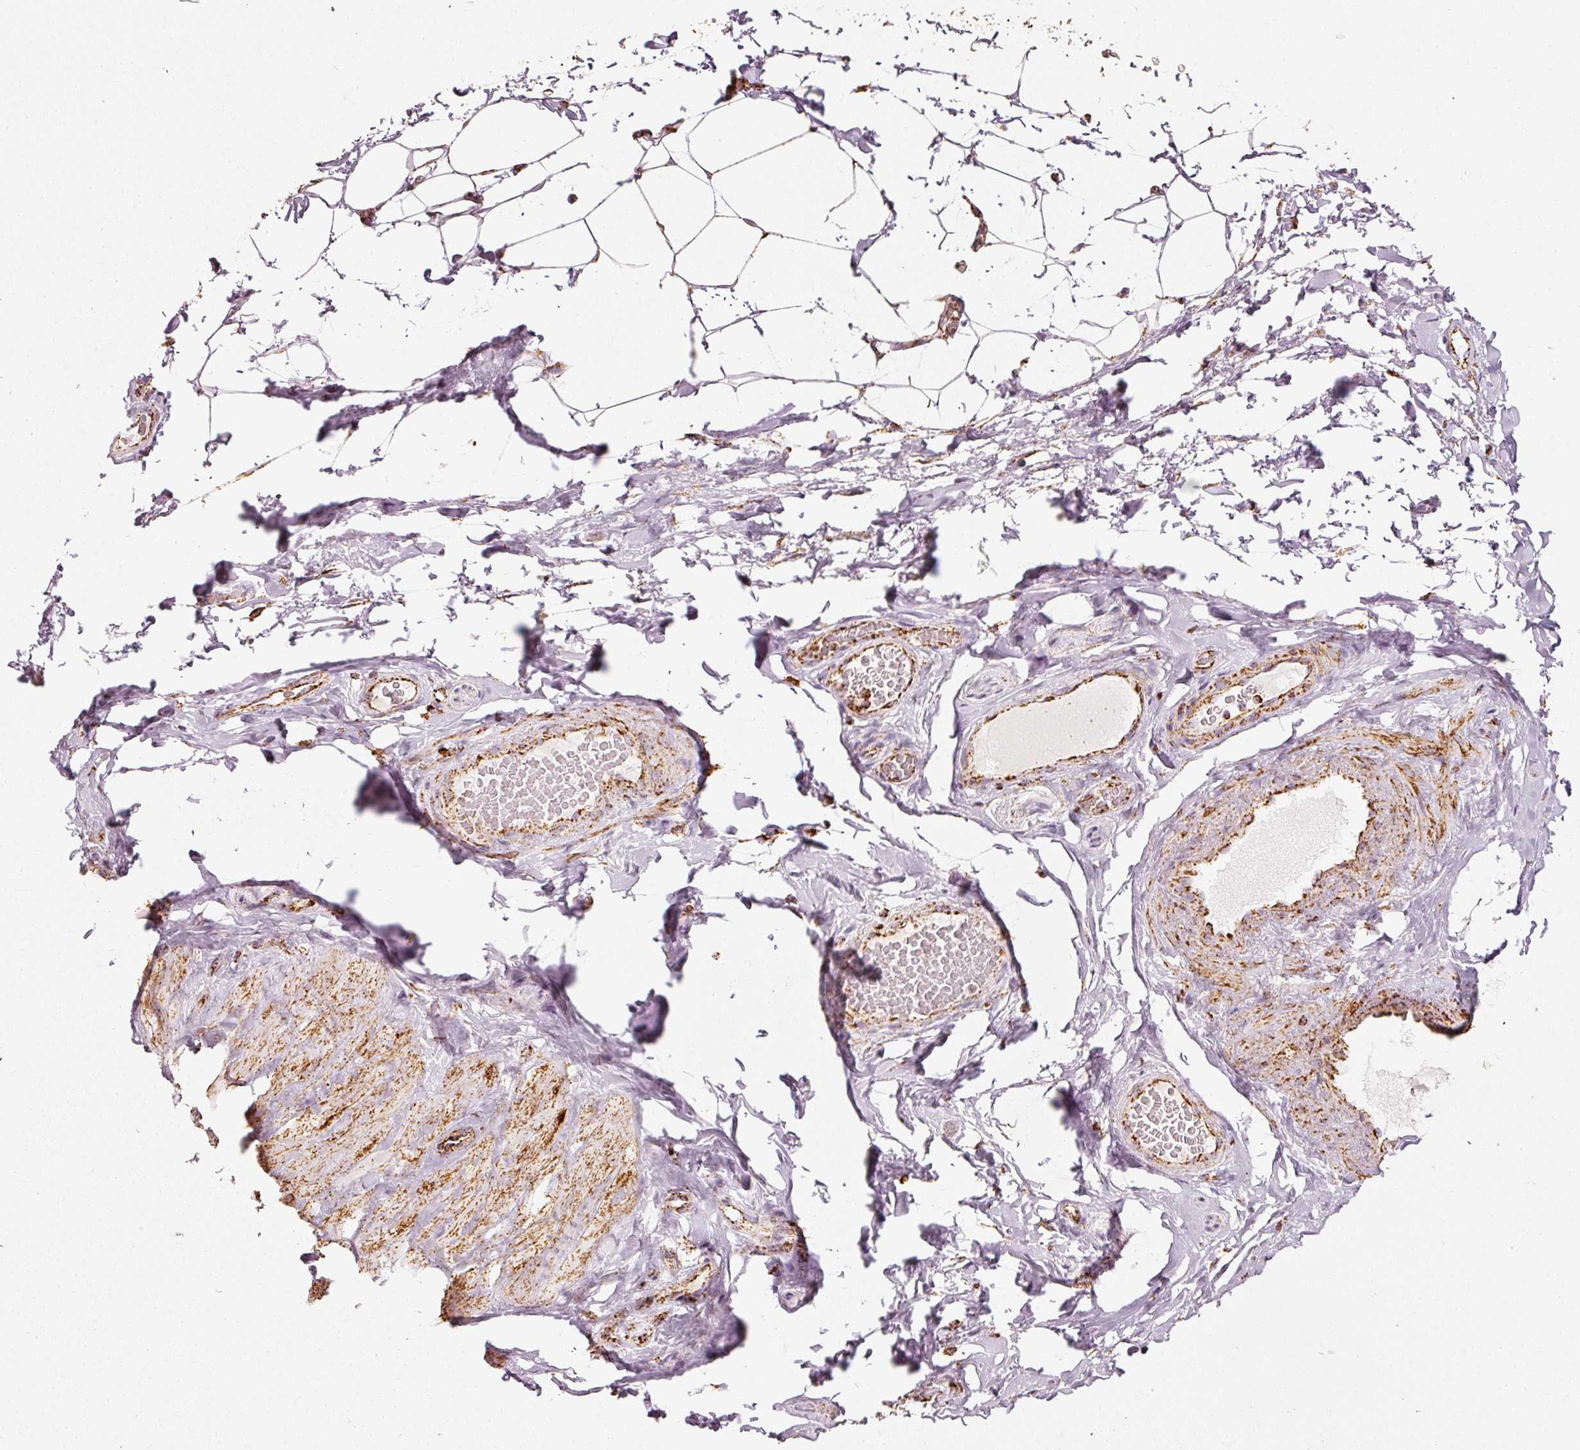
{"staining": {"intensity": "negative", "quantity": "none", "location": "none"}, "tissue": "adipose tissue", "cell_type": "Adipocytes", "image_type": "normal", "snomed": [{"axis": "morphology", "description": "Normal tissue, NOS"}, {"axis": "topography", "description": "Vascular tissue"}, {"axis": "topography", "description": "Peripheral nerve tissue"}], "caption": "High power microscopy histopathology image of an immunohistochemistry image of normal adipose tissue, revealing no significant expression in adipocytes. (DAB (3,3'-diaminobenzidine) immunohistochemistry visualized using brightfield microscopy, high magnification).", "gene": "MT", "patient": {"sex": "male", "age": 41}}